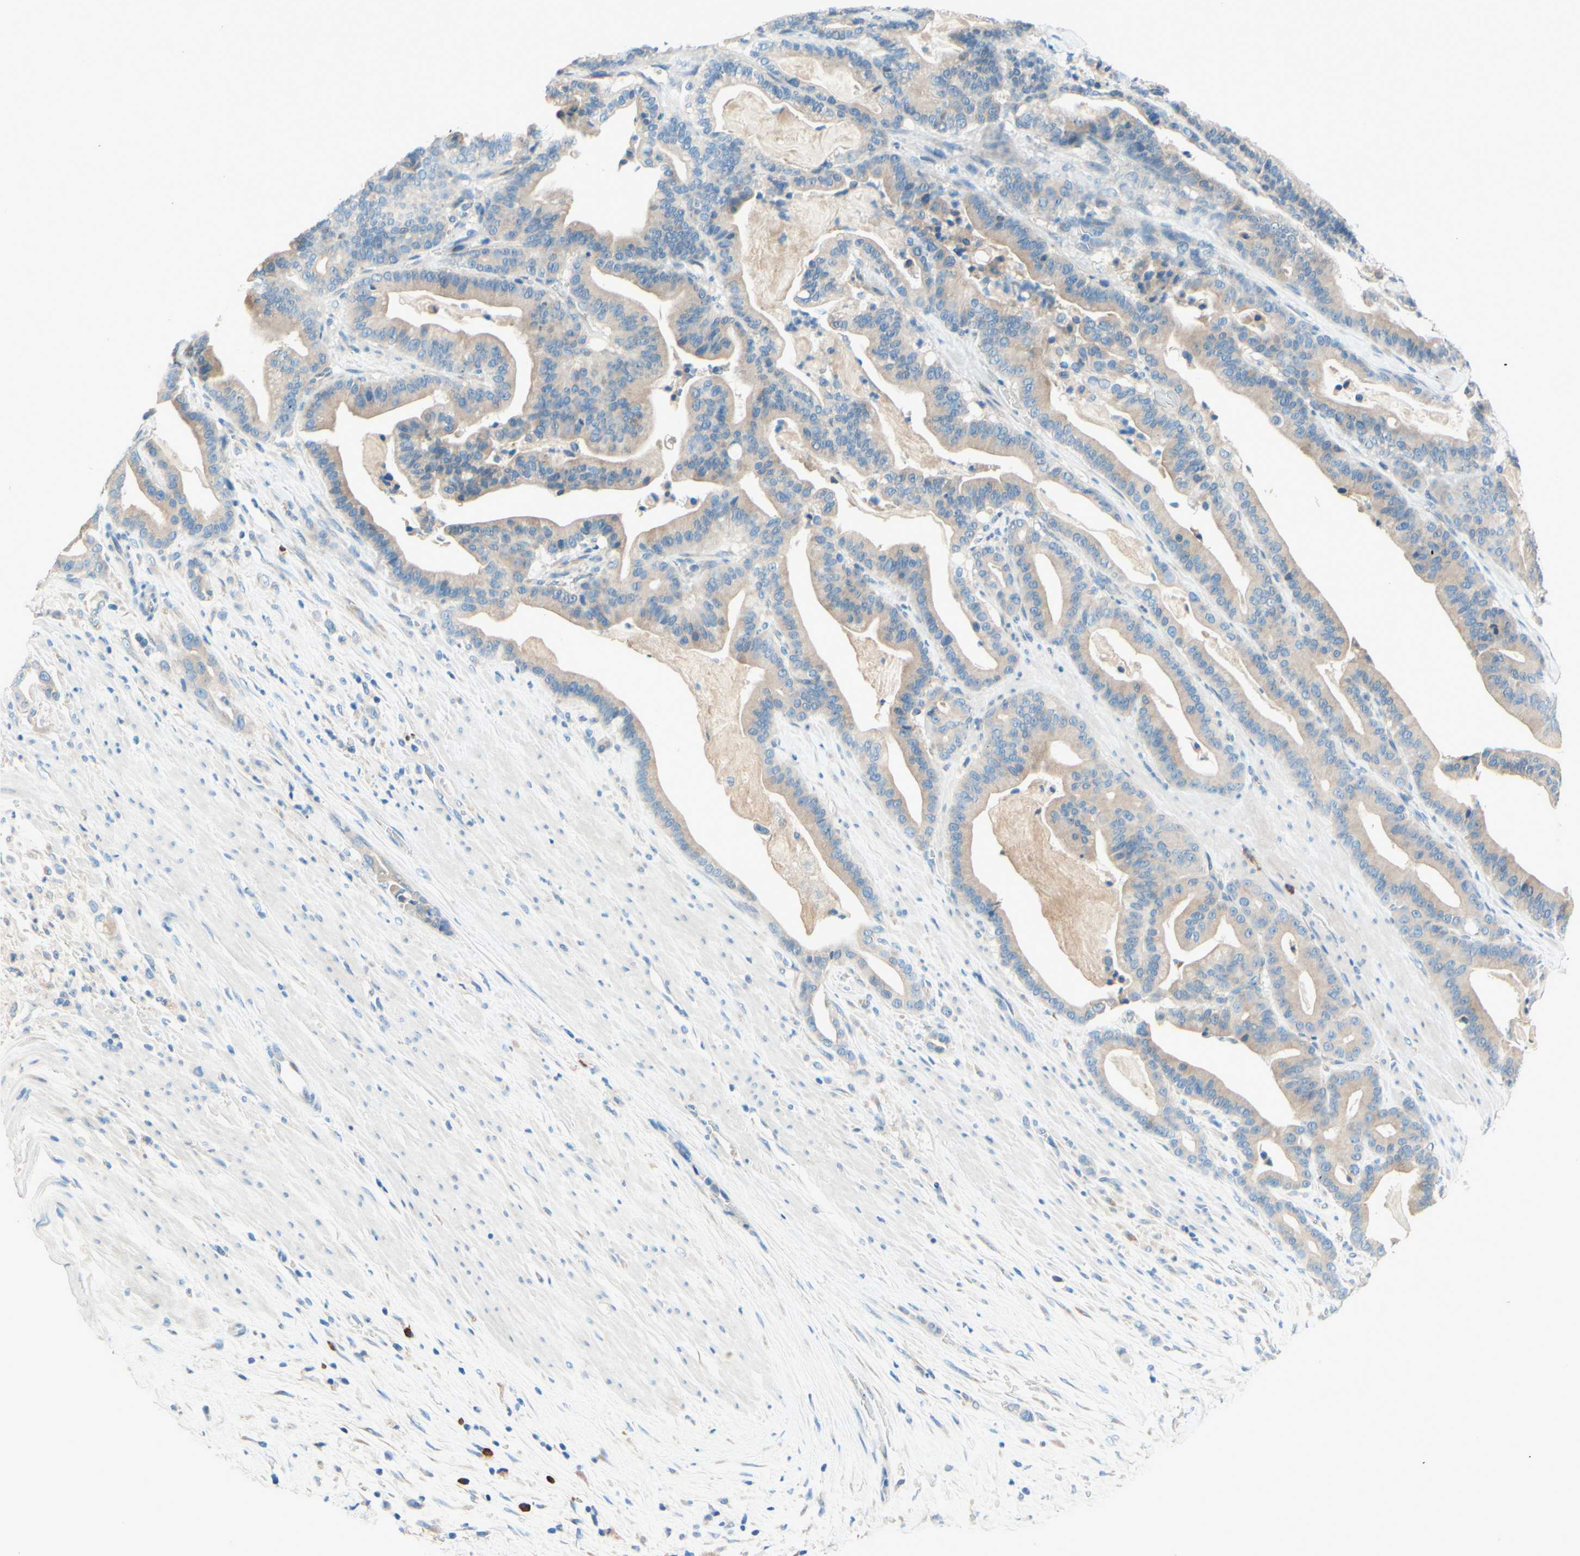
{"staining": {"intensity": "weak", "quantity": ">75%", "location": "cytoplasmic/membranous"}, "tissue": "pancreatic cancer", "cell_type": "Tumor cells", "image_type": "cancer", "snomed": [{"axis": "morphology", "description": "Adenocarcinoma, NOS"}, {"axis": "topography", "description": "Pancreas"}], "caption": "This is an image of immunohistochemistry (IHC) staining of pancreatic cancer, which shows weak staining in the cytoplasmic/membranous of tumor cells.", "gene": "PASD1", "patient": {"sex": "male", "age": 63}}